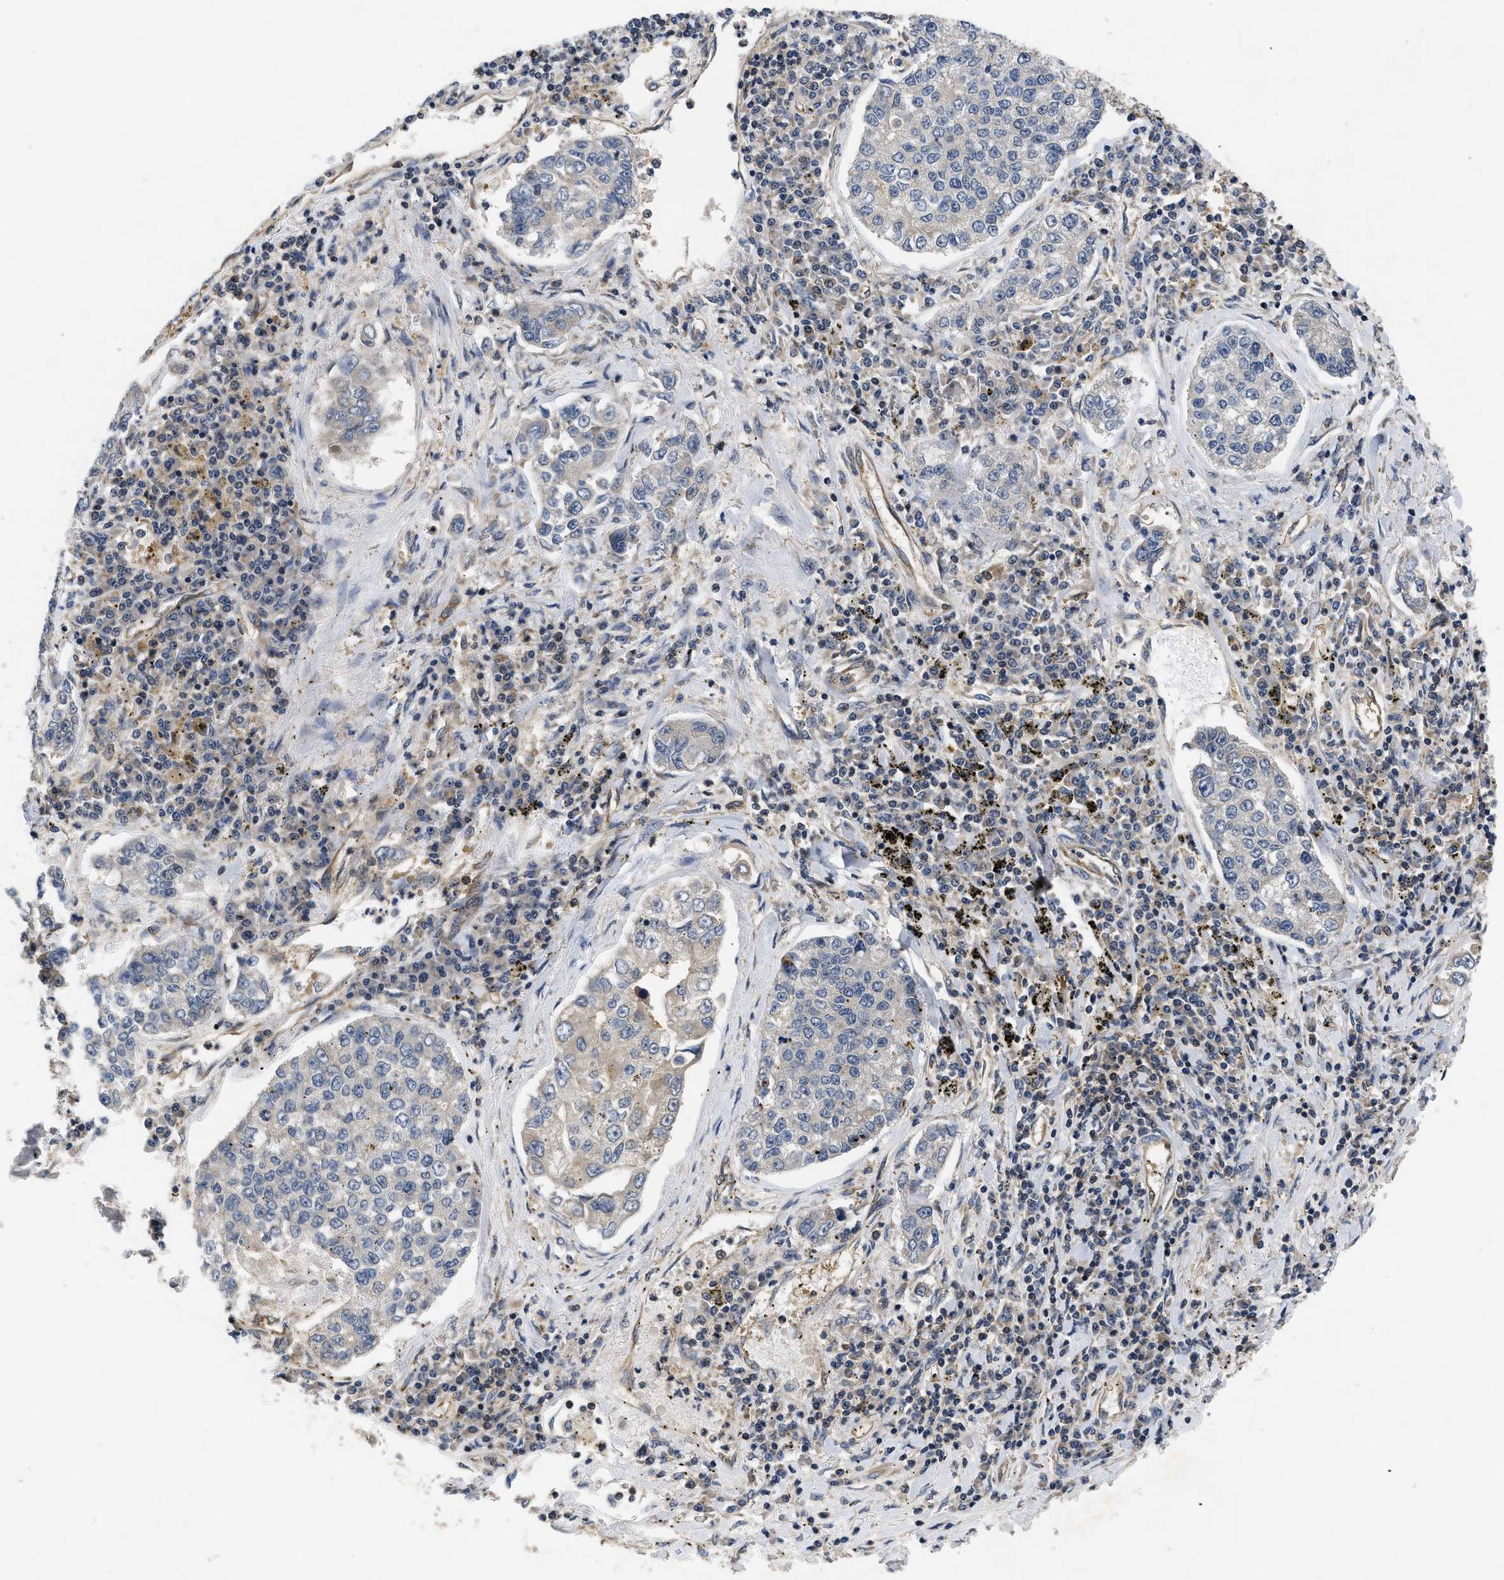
{"staining": {"intensity": "weak", "quantity": "<25%", "location": "cytoplasmic/membranous"}, "tissue": "lung cancer", "cell_type": "Tumor cells", "image_type": "cancer", "snomed": [{"axis": "morphology", "description": "Adenocarcinoma, NOS"}, {"axis": "topography", "description": "Lung"}], "caption": "Lung adenocarcinoma was stained to show a protein in brown. There is no significant expression in tumor cells.", "gene": "HMGCR", "patient": {"sex": "male", "age": 49}}